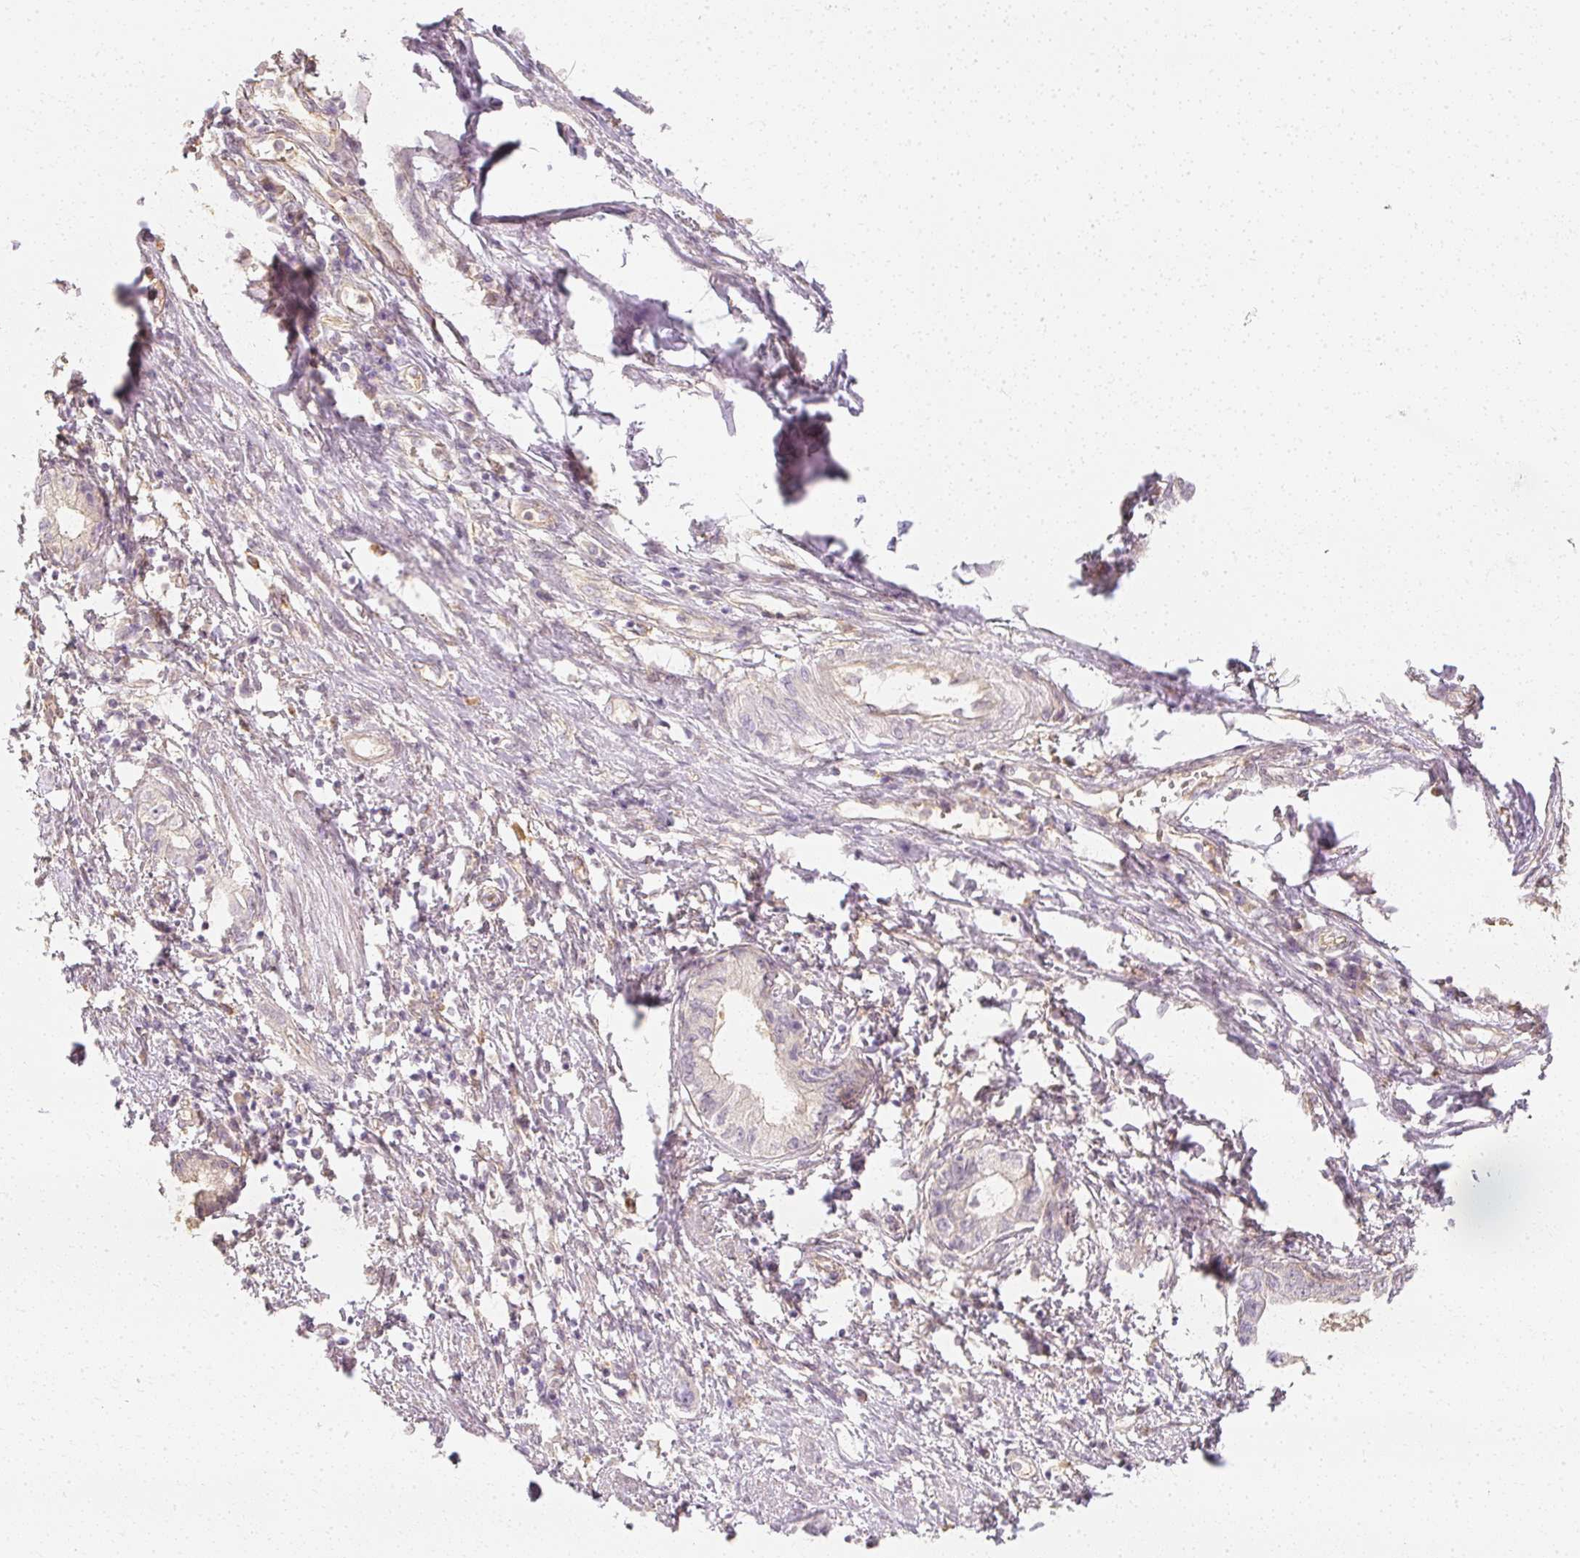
{"staining": {"intensity": "weak", "quantity": "<25%", "location": "cytoplasmic/membranous"}, "tissue": "pancreatic cancer", "cell_type": "Tumor cells", "image_type": "cancer", "snomed": [{"axis": "morphology", "description": "Adenocarcinoma, NOS"}, {"axis": "topography", "description": "Pancreas"}], "caption": "A micrograph of pancreatic cancer (adenocarcinoma) stained for a protein shows no brown staining in tumor cells. (DAB immunohistochemistry (IHC), high magnification).", "gene": "GNAQ", "patient": {"sex": "female", "age": 73}}